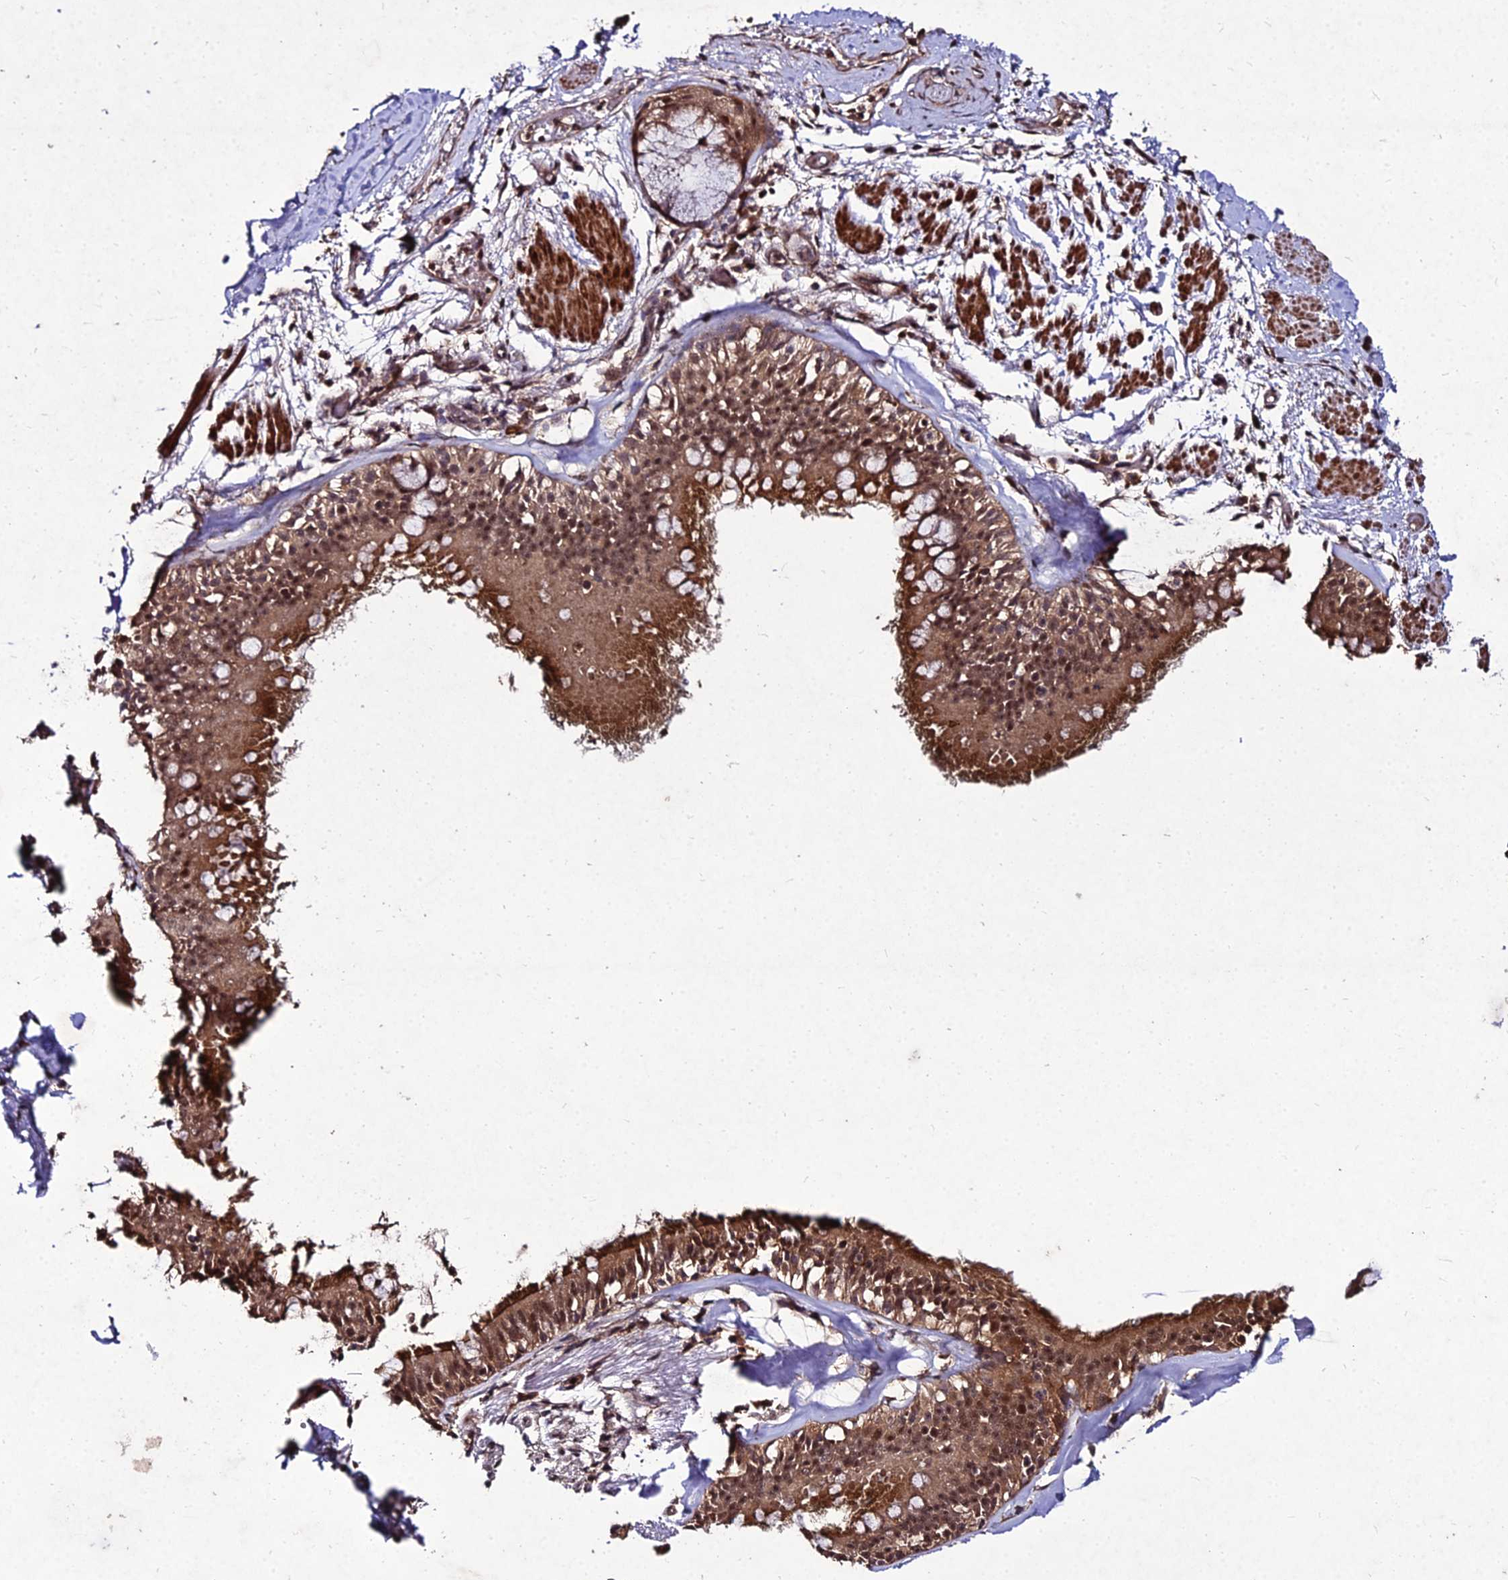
{"staining": {"intensity": "strong", "quantity": ">75%", "location": "cytoplasmic/membranous,nuclear"}, "tissue": "adipose tissue", "cell_type": "Adipocytes", "image_type": "normal", "snomed": [{"axis": "morphology", "description": "Normal tissue, NOS"}, {"axis": "topography", "description": "Lymph node"}, {"axis": "topography", "description": "Cartilage tissue"}, {"axis": "topography", "description": "Bronchus"}], "caption": "Immunohistochemistry (IHC) (DAB (3,3'-diaminobenzidine)) staining of benign human adipose tissue shows strong cytoplasmic/membranous,nuclear protein positivity in approximately >75% of adipocytes.", "gene": "ZNF766", "patient": {"sex": "male", "age": 63}}